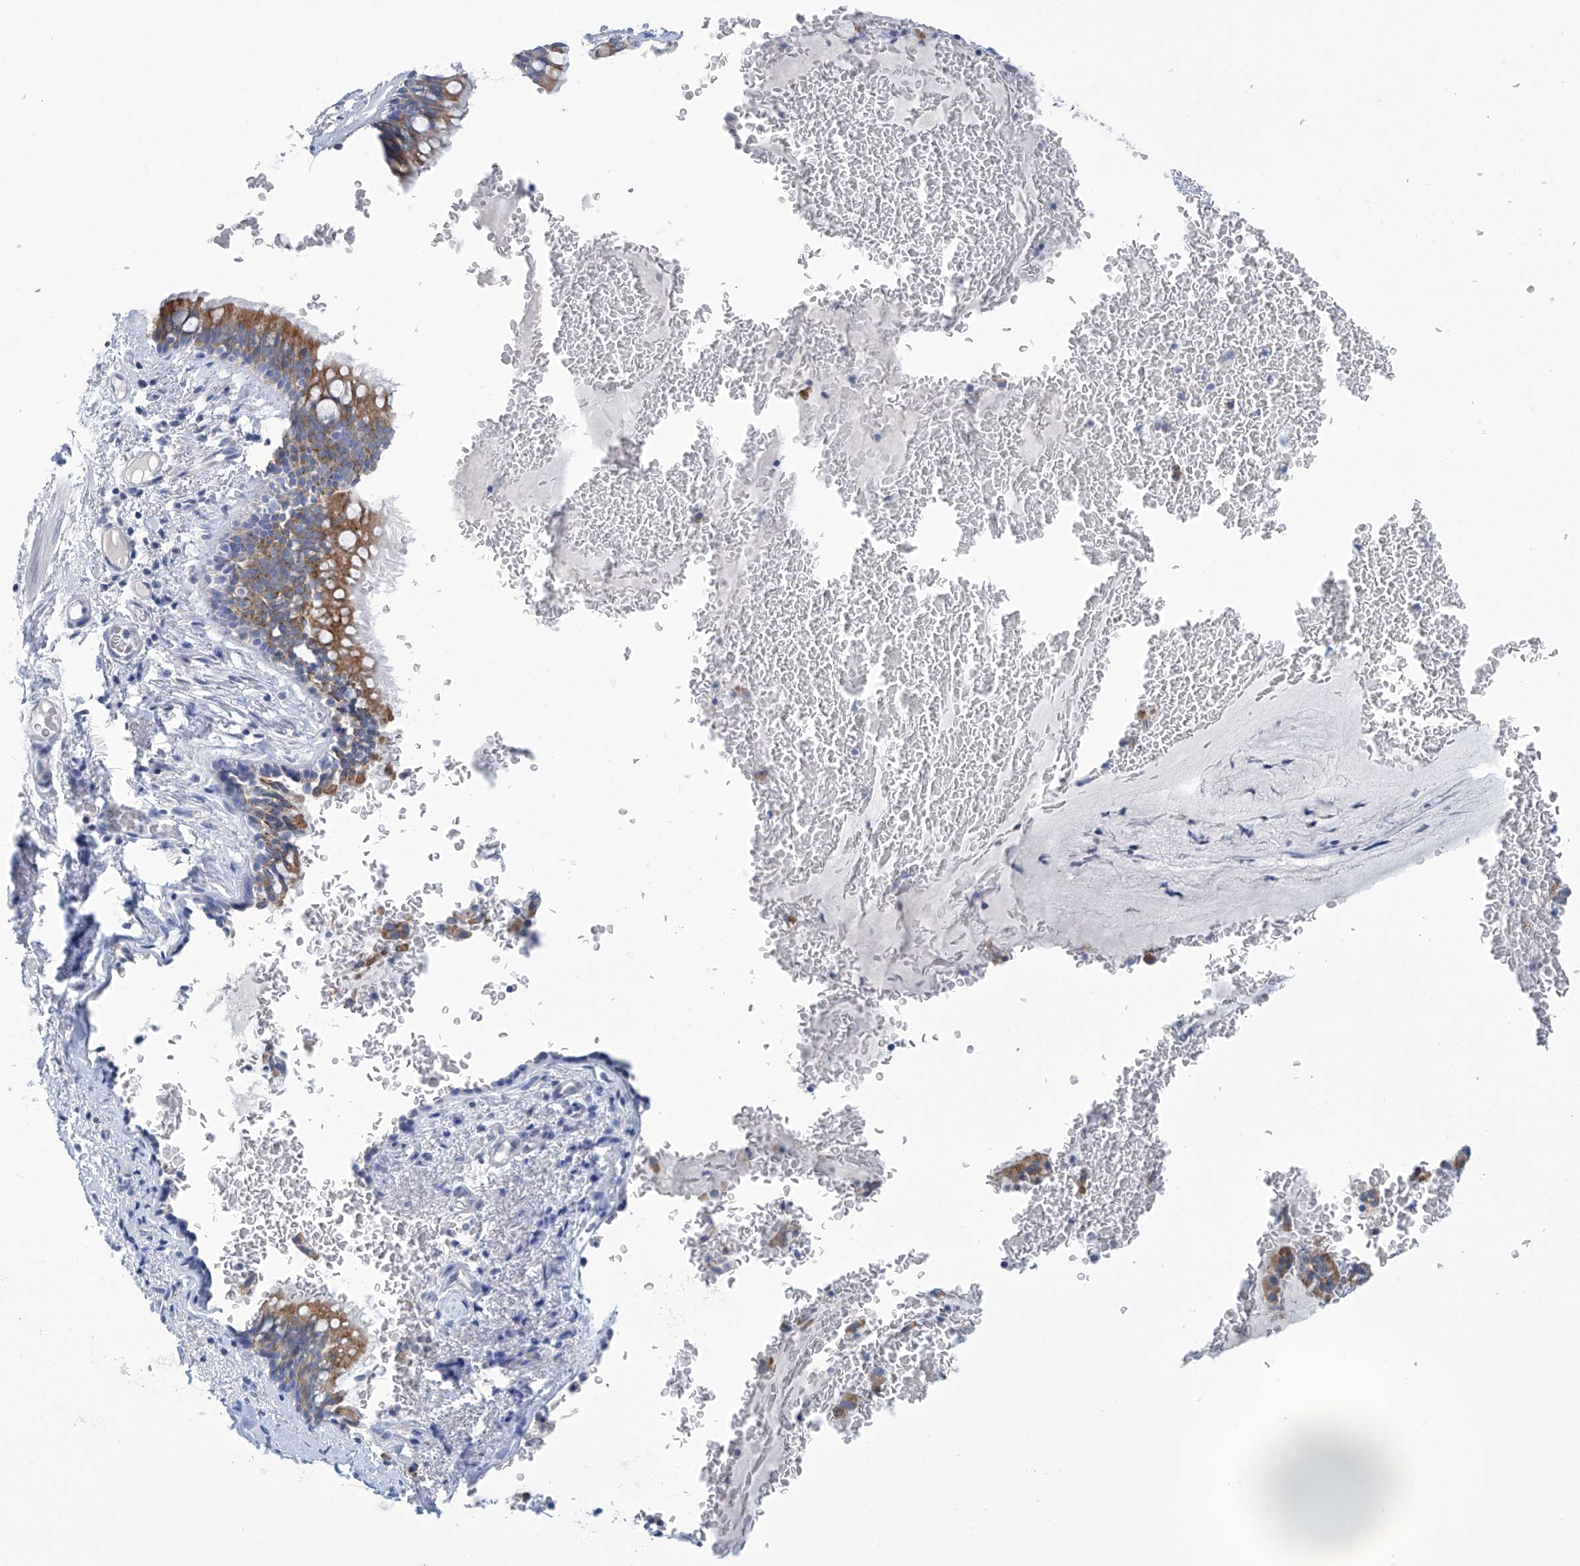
{"staining": {"intensity": "moderate", "quantity": ">75%", "location": "cytoplasmic/membranous"}, "tissue": "bronchus", "cell_type": "Respiratory epithelial cells", "image_type": "normal", "snomed": [{"axis": "morphology", "description": "Normal tissue, NOS"}, {"axis": "topography", "description": "Cartilage tissue"}, {"axis": "topography", "description": "Bronchus"}], "caption": "Moderate cytoplasmic/membranous expression for a protein is present in about >75% of respiratory epithelial cells of benign bronchus using immunohistochemistry.", "gene": "DSP", "patient": {"sex": "female", "age": 36}}